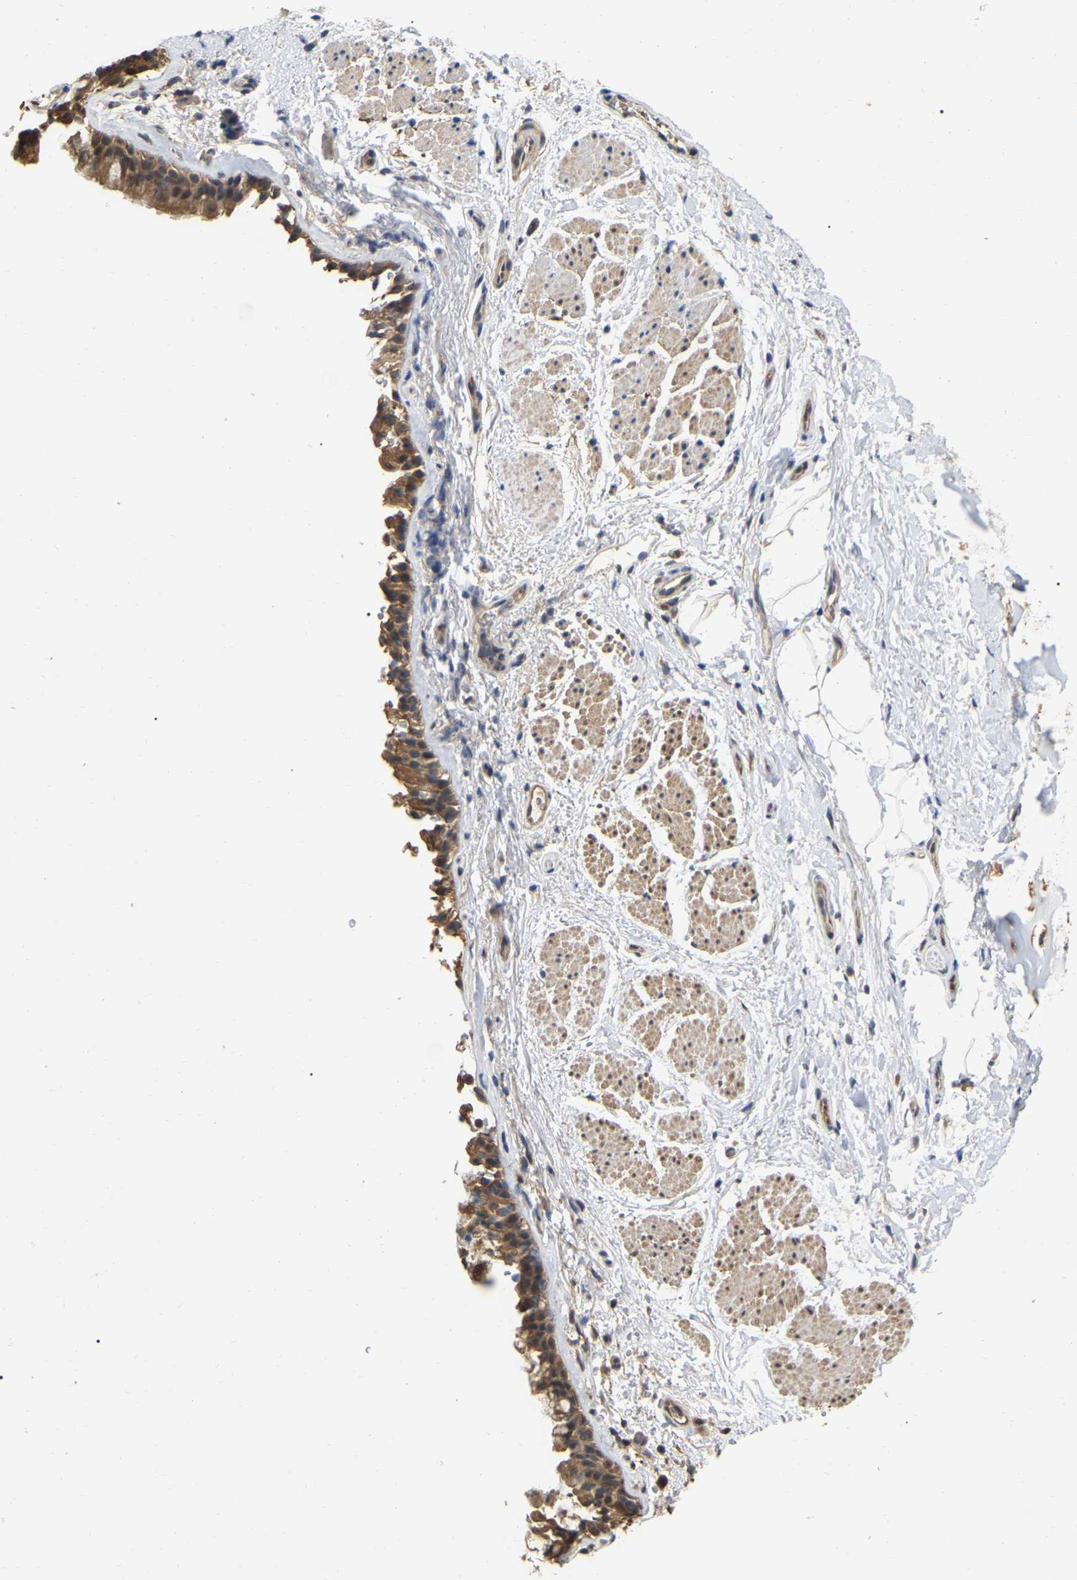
{"staining": {"intensity": "moderate", "quantity": ">75%", "location": "cytoplasmic/membranous"}, "tissue": "bronchus", "cell_type": "Respiratory epithelial cells", "image_type": "normal", "snomed": [{"axis": "morphology", "description": "Normal tissue, NOS"}, {"axis": "topography", "description": "Cartilage tissue"}, {"axis": "topography", "description": "Bronchus"}], "caption": "Immunohistochemical staining of benign human bronchus exhibits moderate cytoplasmic/membranous protein expression in about >75% of respiratory epithelial cells.", "gene": "FAM219A", "patient": {"sex": "female", "age": 53}}